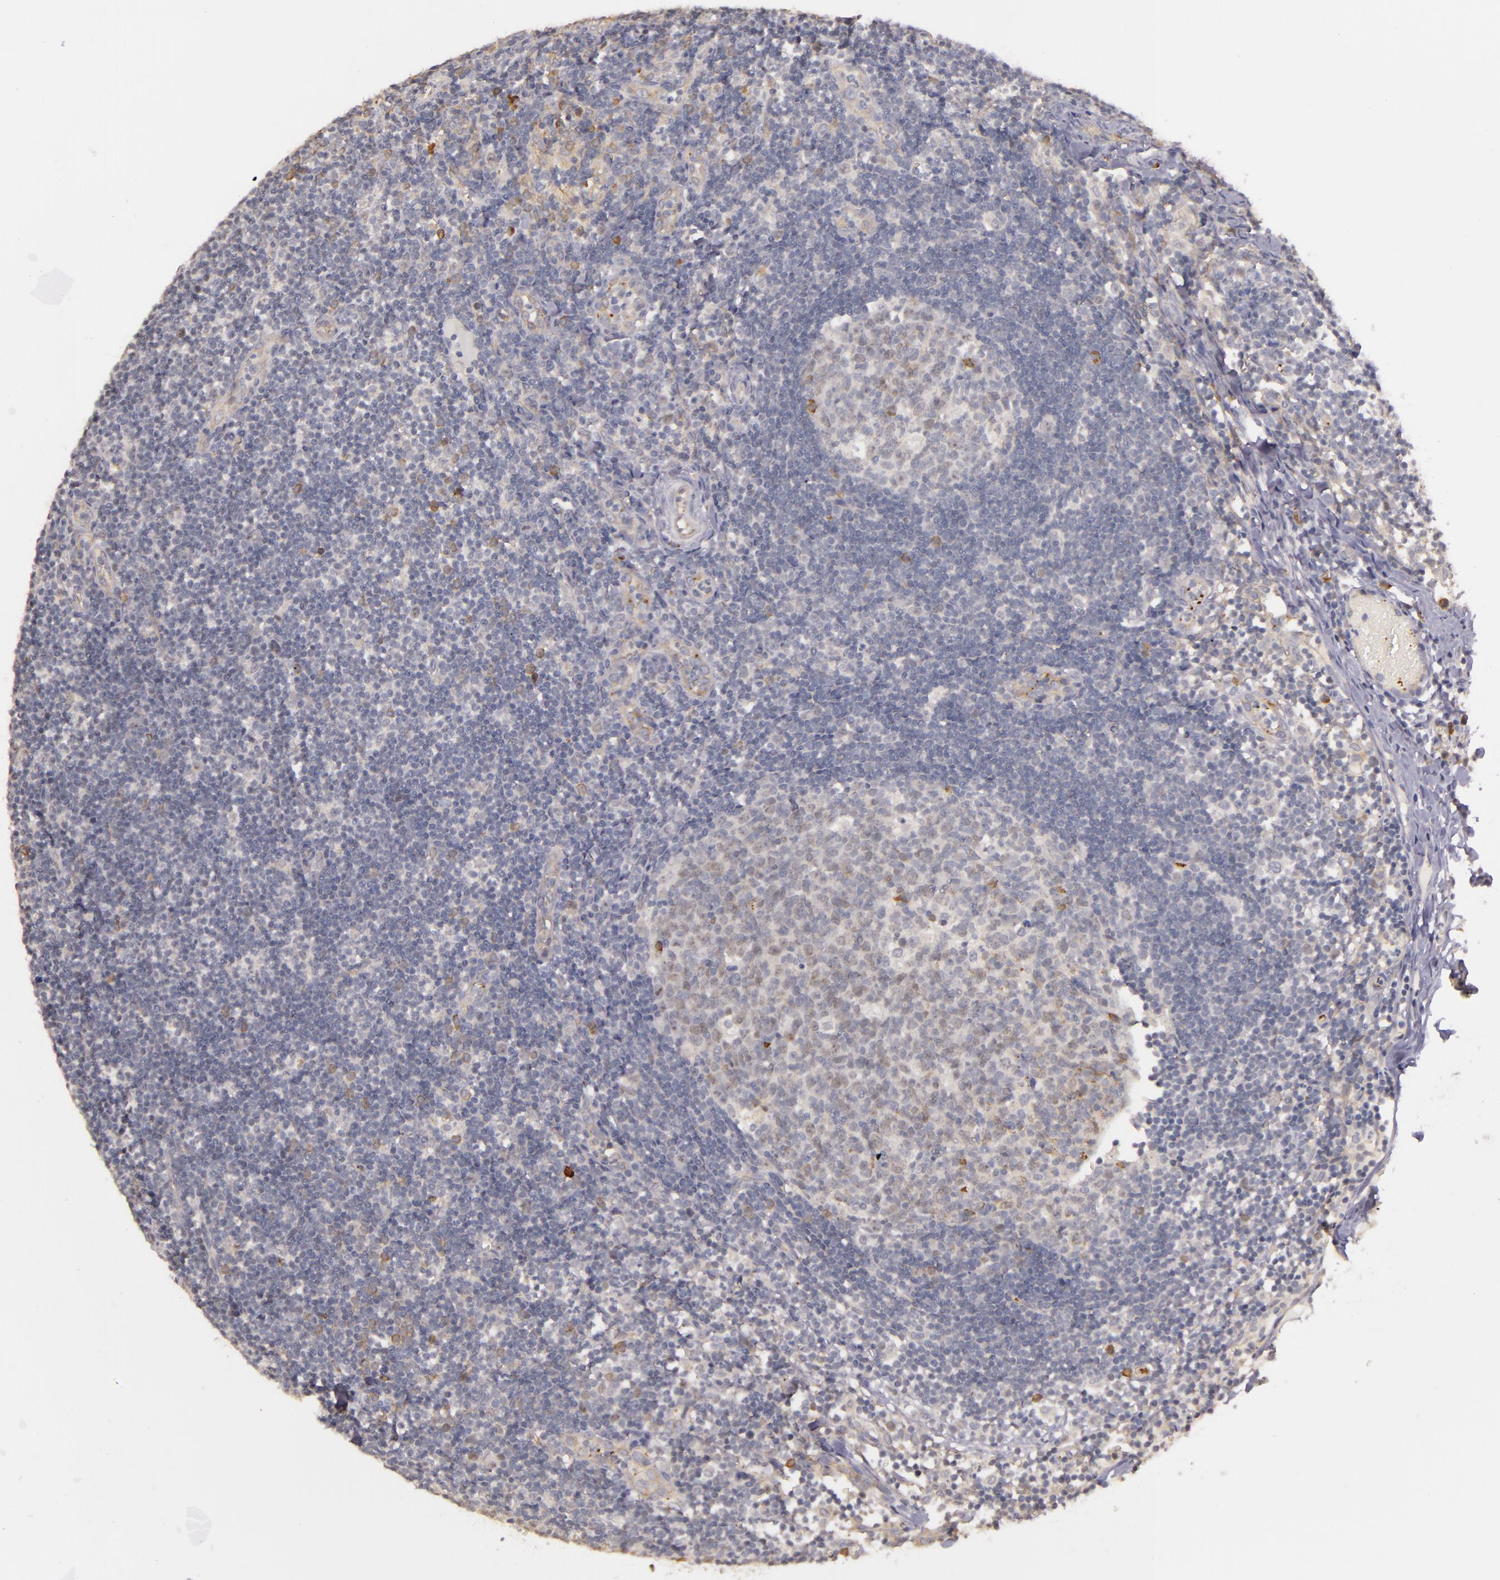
{"staining": {"intensity": "weak", "quantity": "<25%", "location": "cytoplasmic/membranous"}, "tissue": "lymph node", "cell_type": "Germinal center cells", "image_type": "normal", "snomed": [{"axis": "morphology", "description": "Normal tissue, NOS"}, {"axis": "morphology", "description": "Inflammation, NOS"}, {"axis": "topography", "description": "Lymph node"}, {"axis": "topography", "description": "Salivary gland"}], "caption": "Germinal center cells are negative for protein expression in normal human lymph node. The staining was performed using DAB to visualize the protein expression in brown, while the nuclei were stained in blue with hematoxylin (Magnification: 20x).", "gene": "SYTL4", "patient": {"sex": "male", "age": 3}}